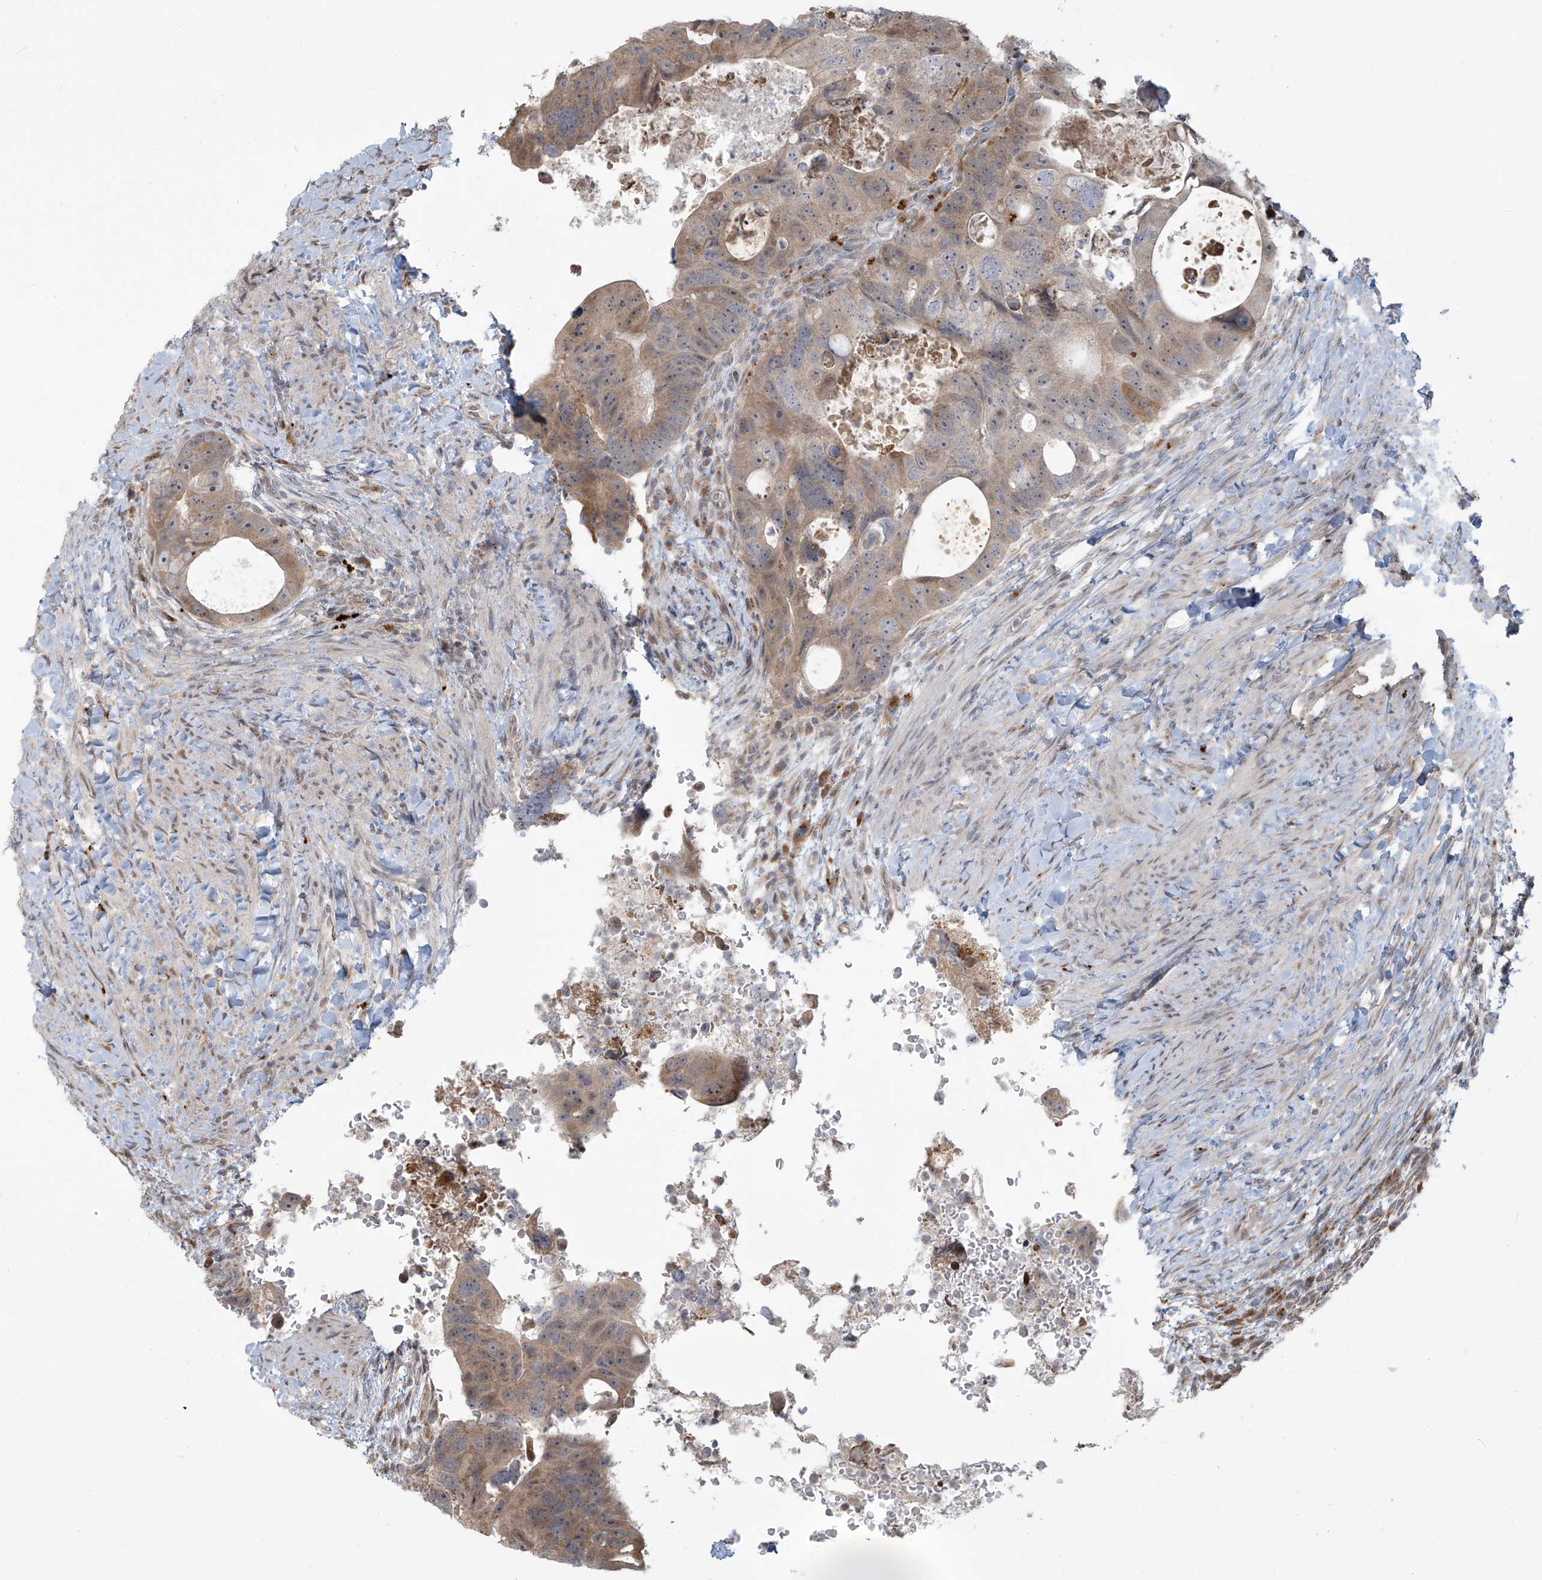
{"staining": {"intensity": "moderate", "quantity": "25%-75%", "location": "cytoplasmic/membranous"}, "tissue": "colorectal cancer", "cell_type": "Tumor cells", "image_type": "cancer", "snomed": [{"axis": "morphology", "description": "Adenocarcinoma, NOS"}, {"axis": "topography", "description": "Rectum"}], "caption": "This is a histology image of immunohistochemistry staining of colorectal cancer, which shows moderate staining in the cytoplasmic/membranous of tumor cells.", "gene": "PLEKHM3", "patient": {"sex": "male", "age": 59}}